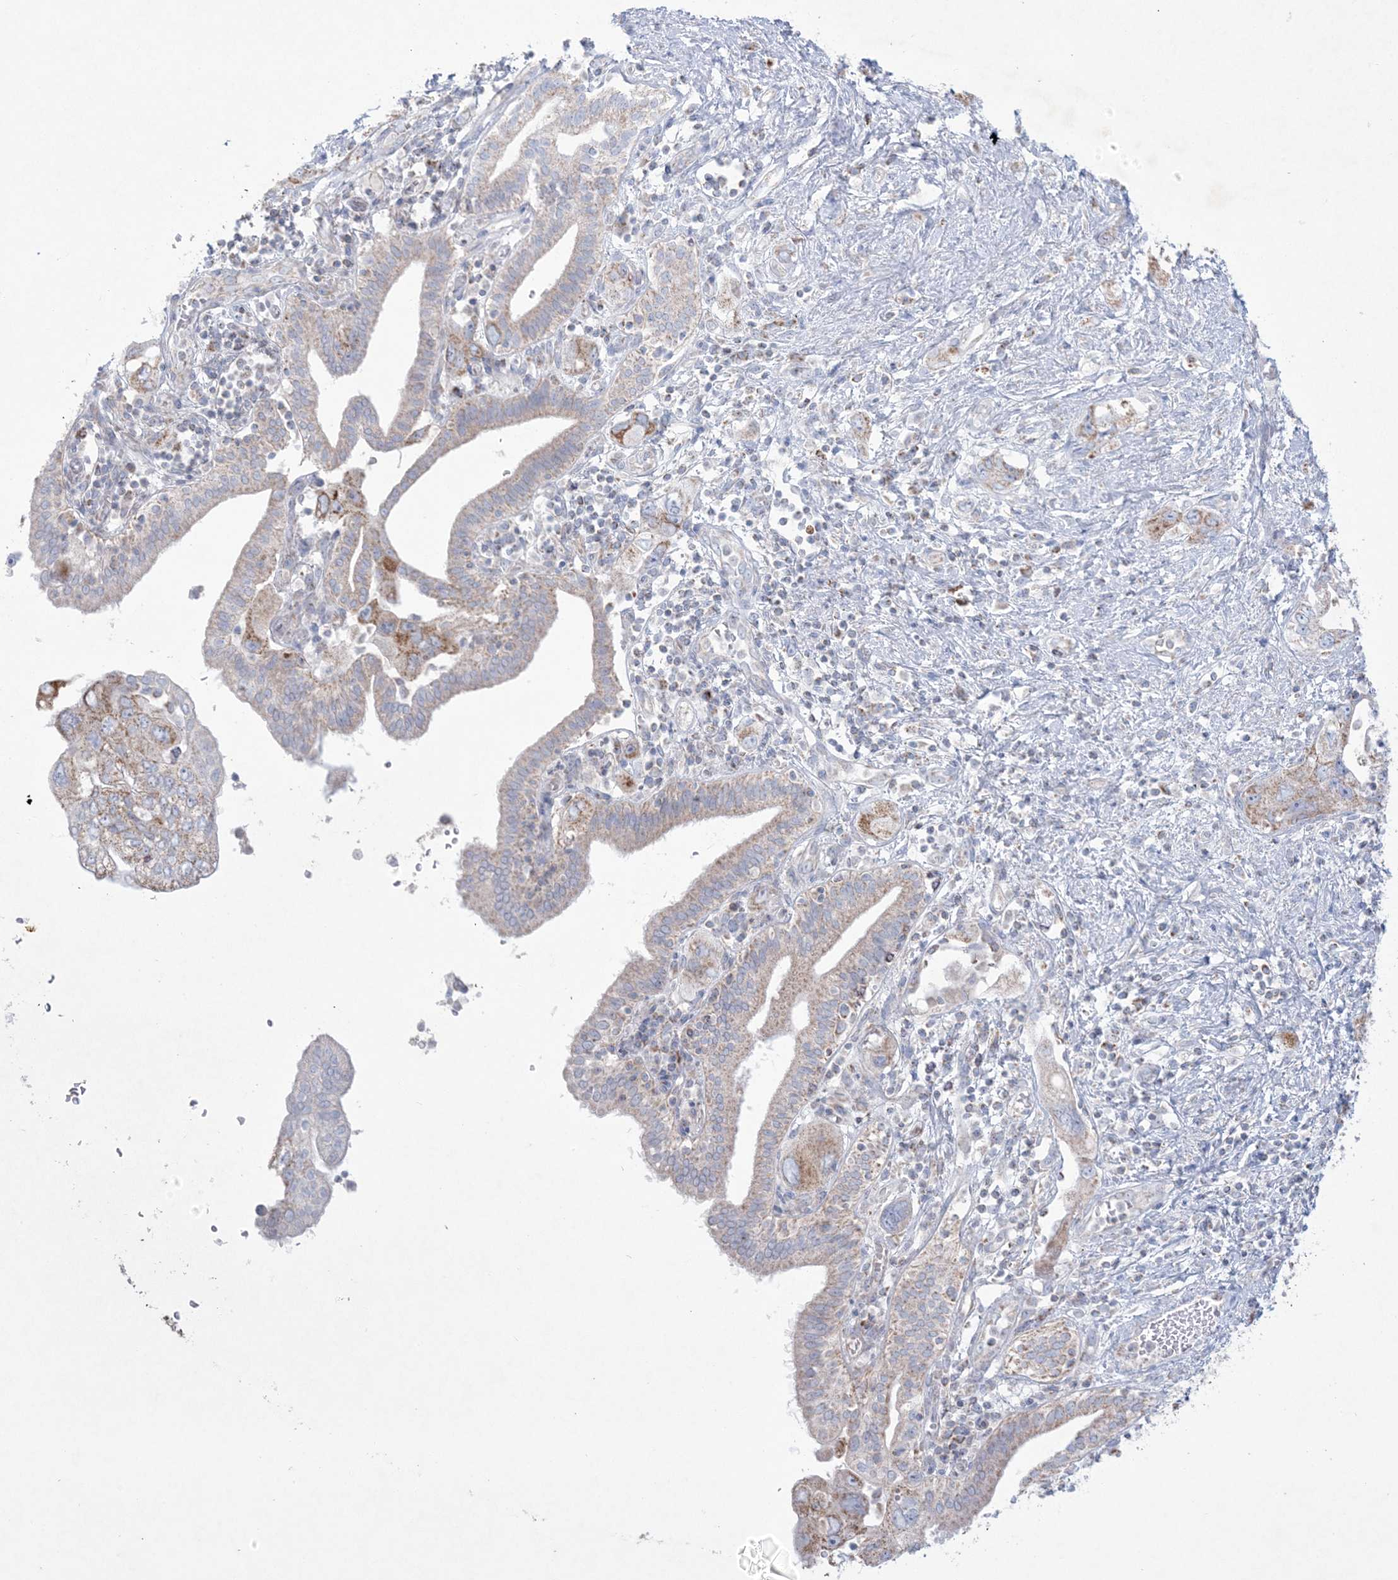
{"staining": {"intensity": "weak", "quantity": ">75%", "location": "cytoplasmic/membranous"}, "tissue": "pancreatic cancer", "cell_type": "Tumor cells", "image_type": "cancer", "snomed": [{"axis": "morphology", "description": "Adenocarcinoma, NOS"}, {"axis": "topography", "description": "Pancreas"}], "caption": "Brown immunohistochemical staining in adenocarcinoma (pancreatic) shows weak cytoplasmic/membranous expression in about >75% of tumor cells. (Brightfield microscopy of DAB IHC at high magnification).", "gene": "KCTD6", "patient": {"sex": "female", "age": 73}}